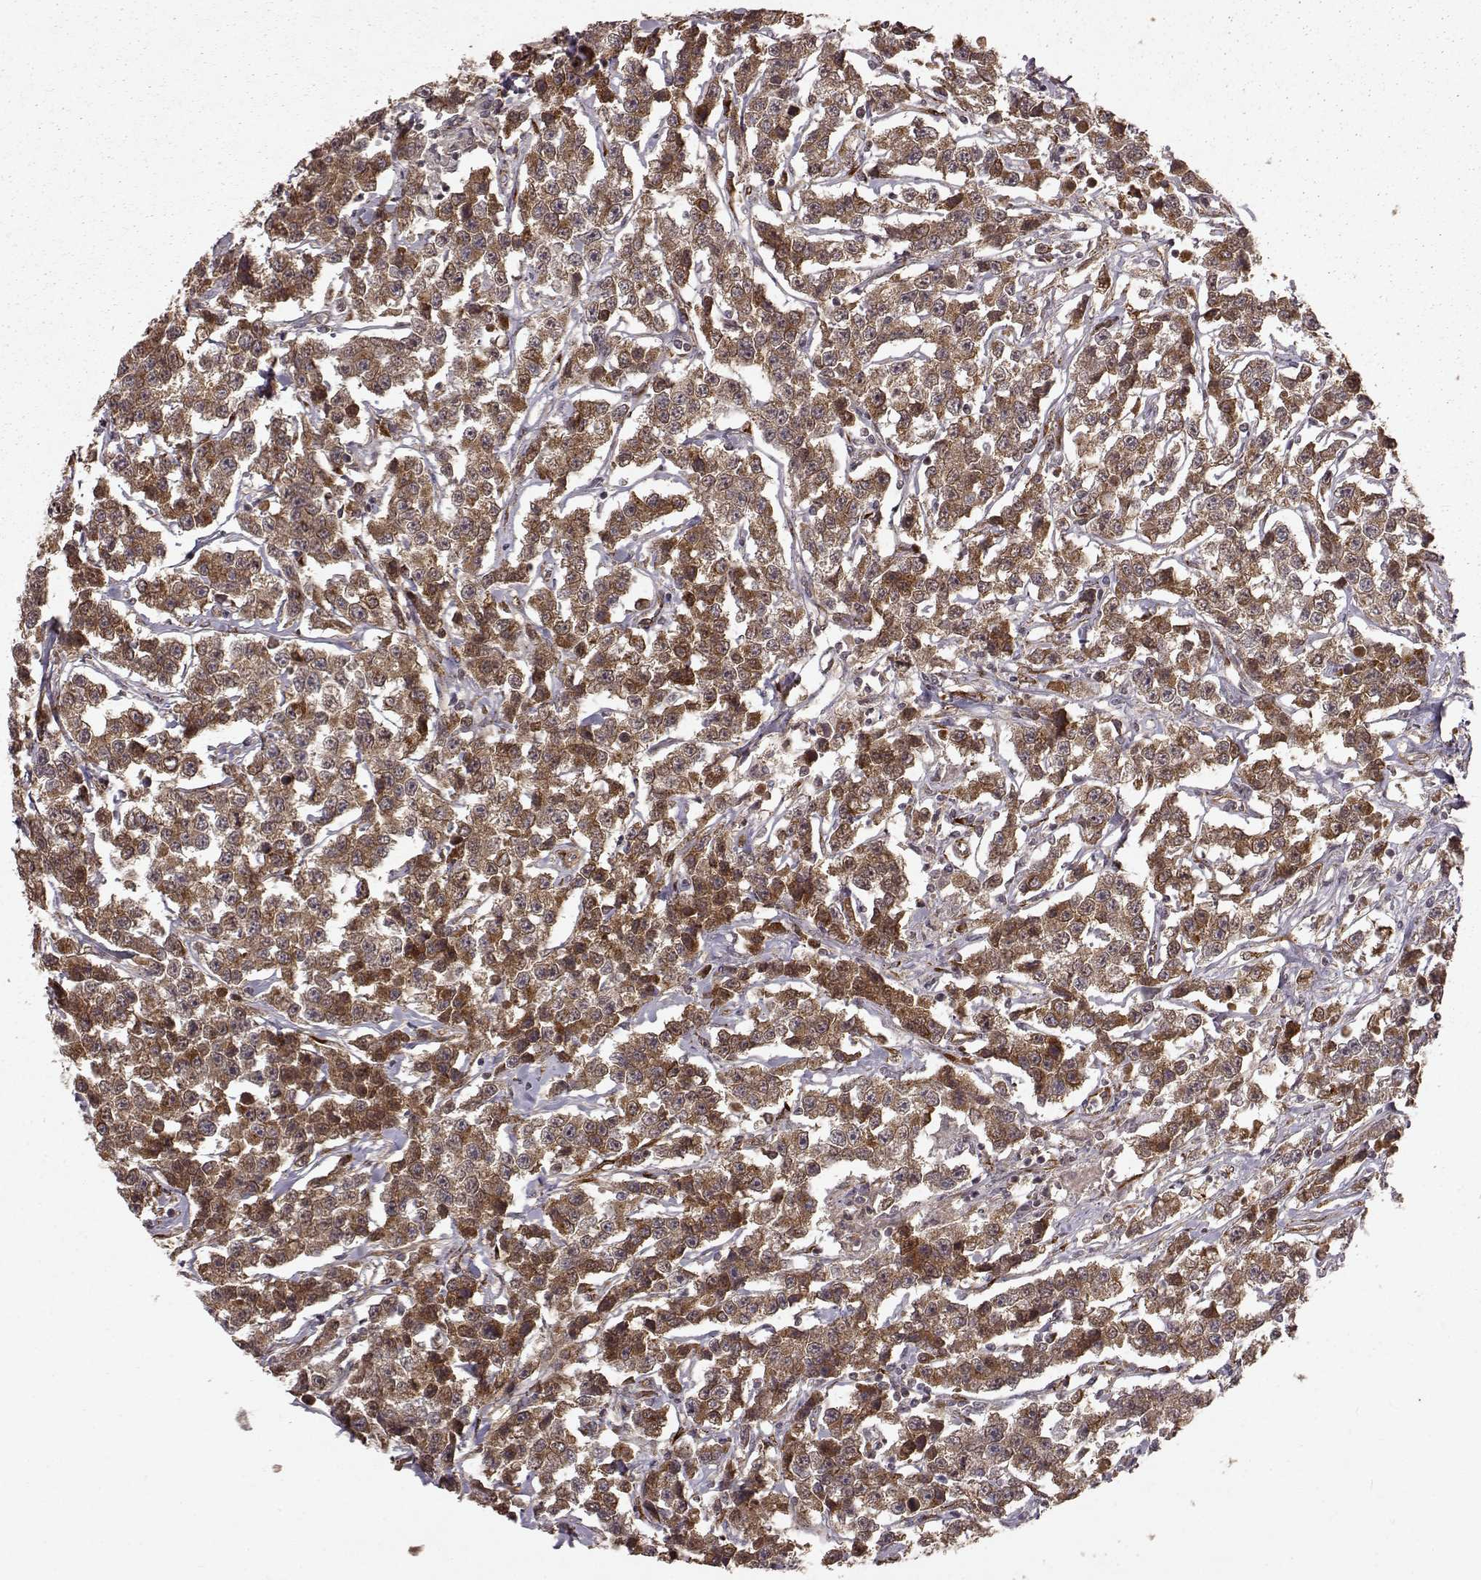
{"staining": {"intensity": "strong", "quantity": "25%-75%", "location": "cytoplasmic/membranous"}, "tissue": "testis cancer", "cell_type": "Tumor cells", "image_type": "cancer", "snomed": [{"axis": "morphology", "description": "Seminoma, NOS"}, {"axis": "topography", "description": "Testis"}], "caption": "Immunohistochemistry (IHC) (DAB) staining of testis cancer (seminoma) demonstrates strong cytoplasmic/membranous protein expression in approximately 25%-75% of tumor cells.", "gene": "FSTL1", "patient": {"sex": "male", "age": 59}}